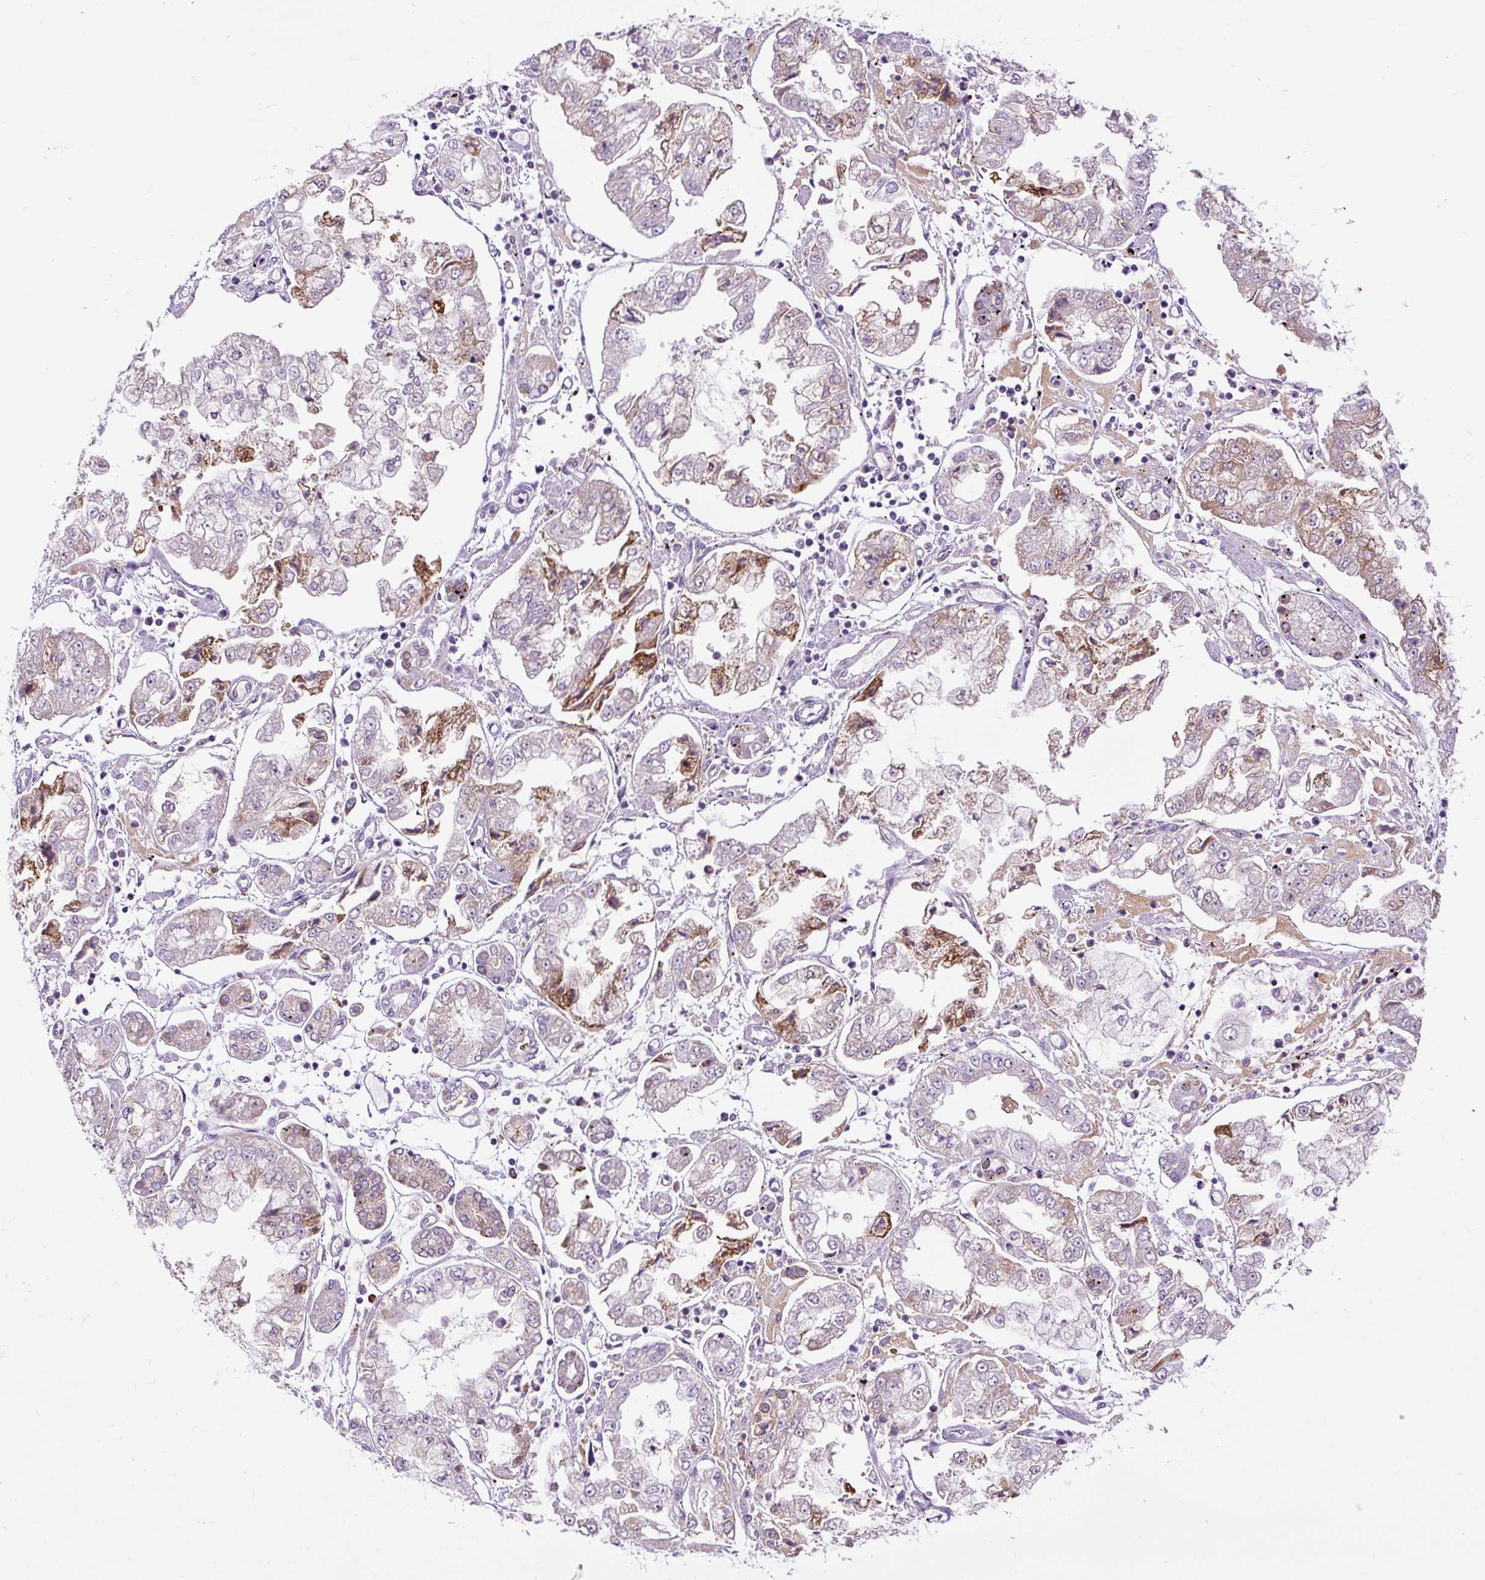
{"staining": {"intensity": "moderate", "quantity": "<25%", "location": "cytoplasmic/membranous"}, "tissue": "stomach cancer", "cell_type": "Tumor cells", "image_type": "cancer", "snomed": [{"axis": "morphology", "description": "Adenocarcinoma, NOS"}, {"axis": "topography", "description": "Stomach"}], "caption": "Moderate cytoplasmic/membranous protein staining is identified in approximately <25% of tumor cells in stomach cancer. The staining was performed using DAB (3,3'-diaminobenzidine) to visualize the protein expression in brown, while the nuclei were stained in blue with hematoxylin (Magnification: 20x).", "gene": "FMC1", "patient": {"sex": "male", "age": 76}}